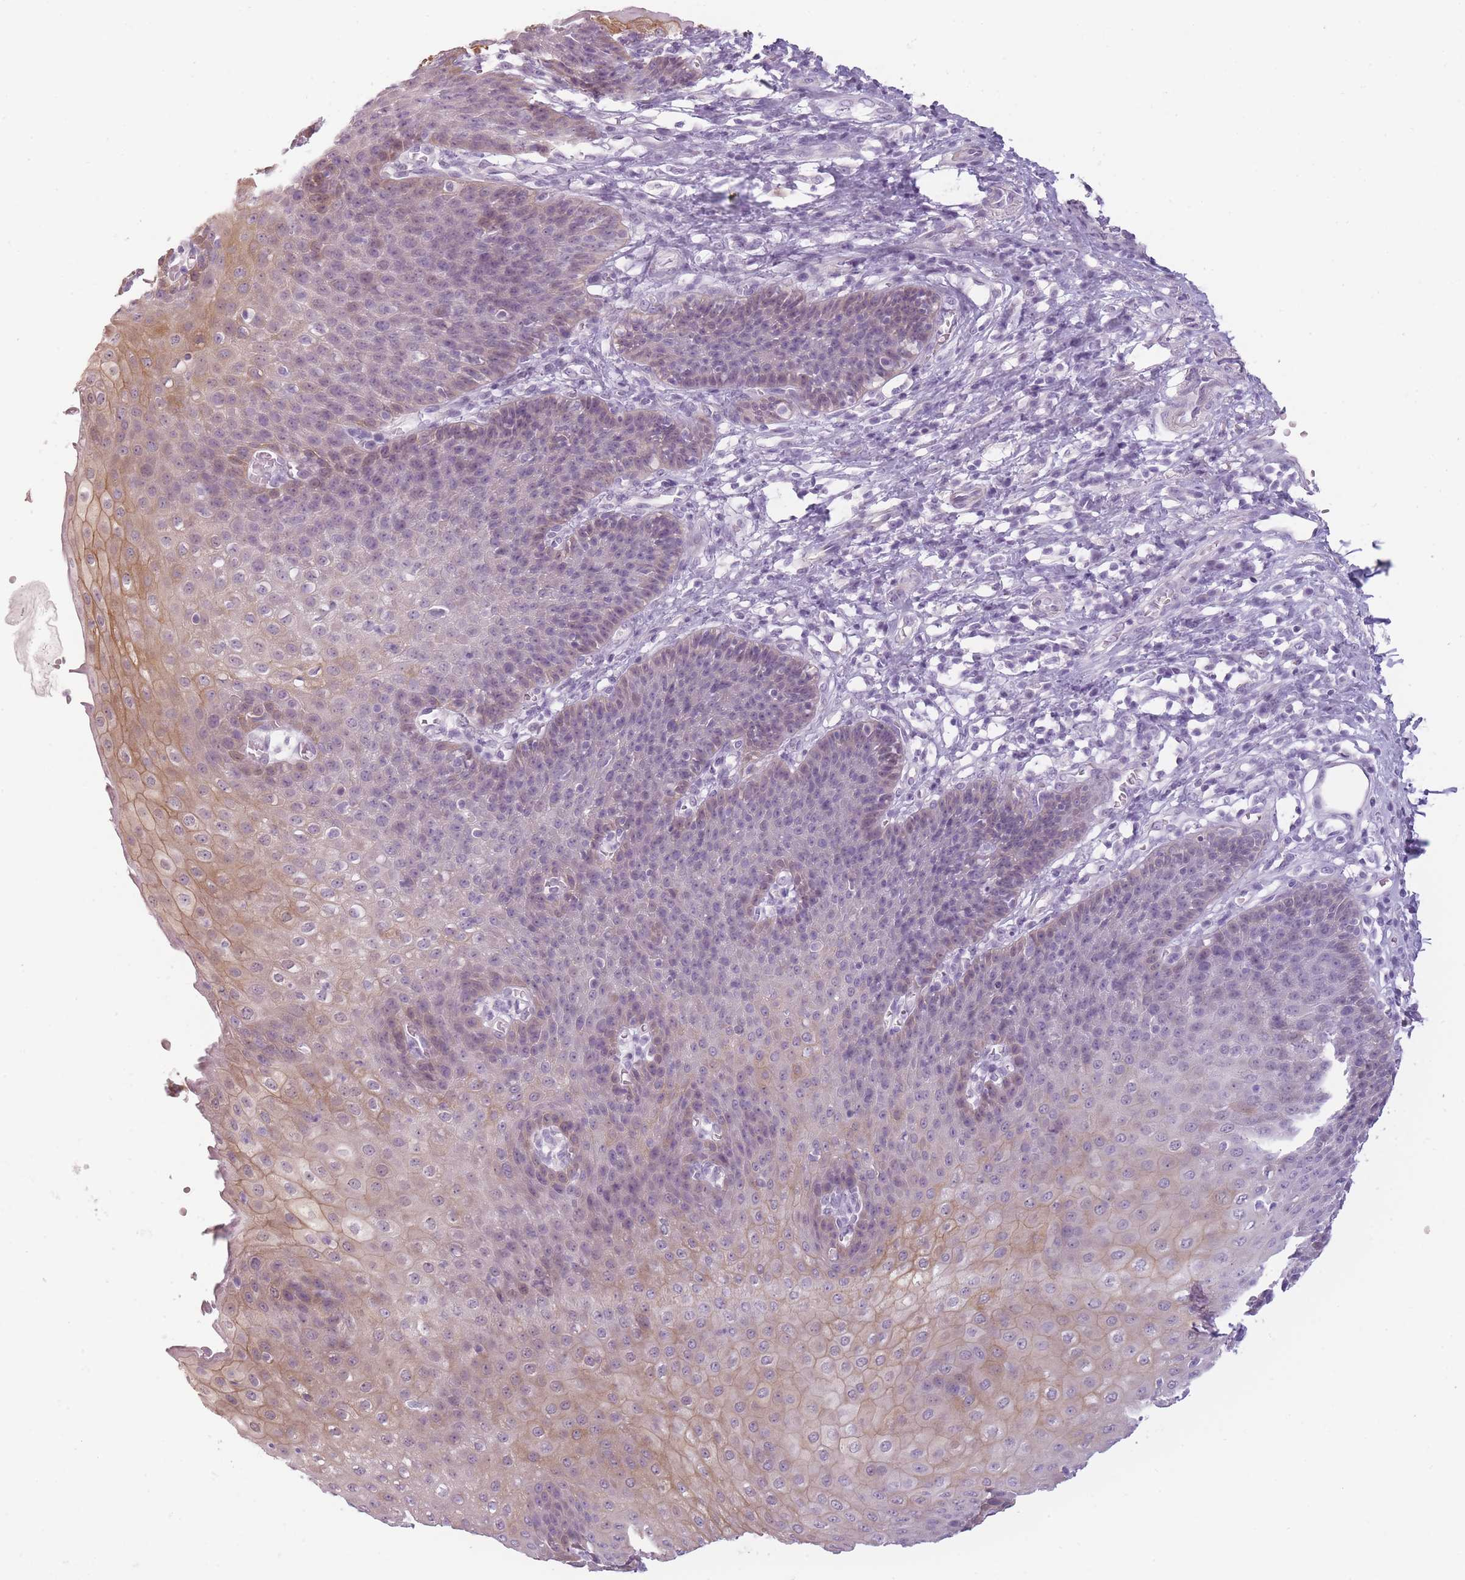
{"staining": {"intensity": "moderate", "quantity": "<25%", "location": "cytoplasmic/membranous"}, "tissue": "esophagus", "cell_type": "Squamous epithelial cells", "image_type": "normal", "snomed": [{"axis": "morphology", "description": "Normal tissue, NOS"}, {"axis": "topography", "description": "Esophagus"}], "caption": "High-magnification brightfield microscopy of normal esophagus stained with DAB (3,3'-diaminobenzidine) (brown) and counterstained with hematoxylin (blue). squamous epithelial cells exhibit moderate cytoplasmic/membranous positivity is seen in approximately<25% of cells.", "gene": "TMEM236", "patient": {"sex": "male", "age": 71}}